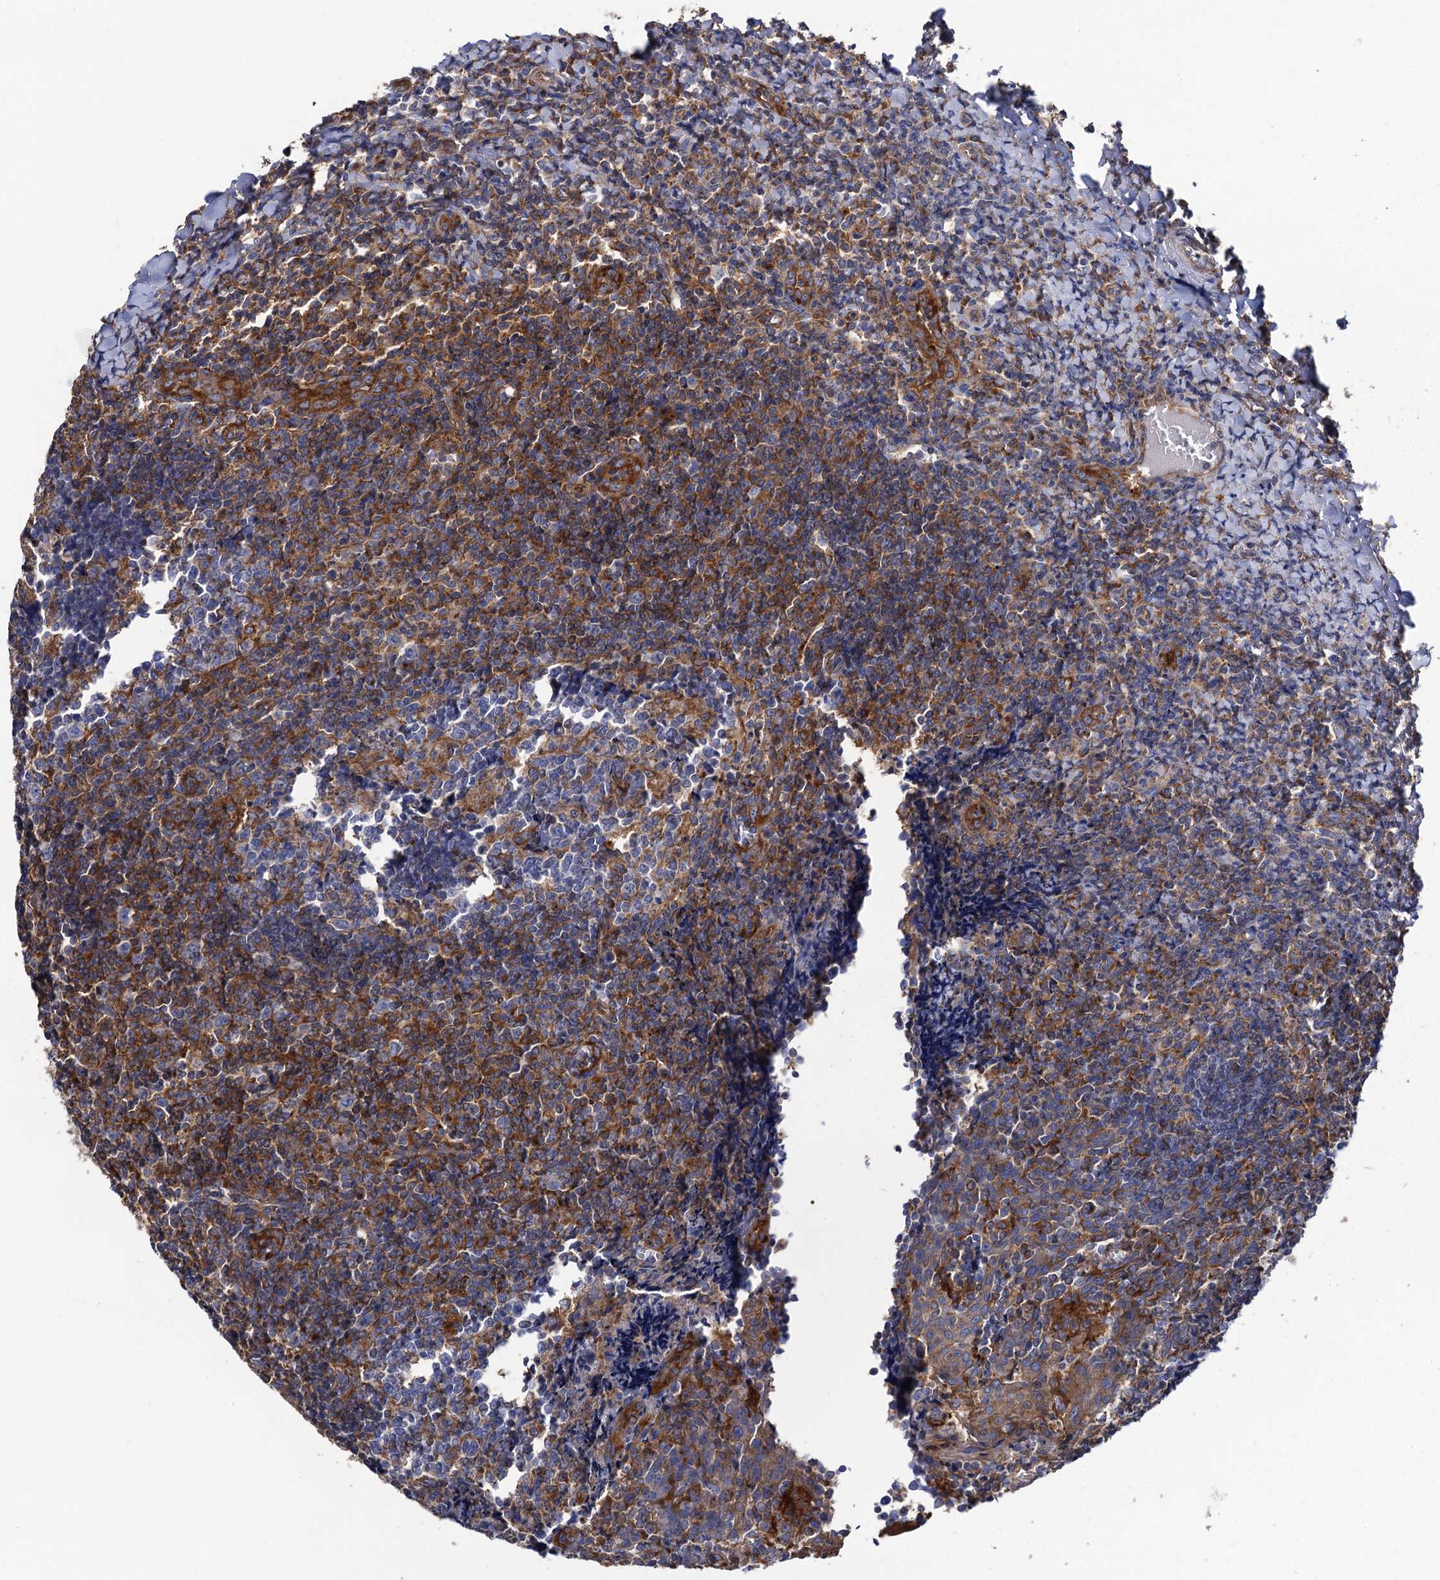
{"staining": {"intensity": "moderate", "quantity": "25%-75%", "location": "cytoplasmic/membranous"}, "tissue": "tonsil", "cell_type": "Germinal center cells", "image_type": "normal", "snomed": [{"axis": "morphology", "description": "Normal tissue, NOS"}, {"axis": "topography", "description": "Tonsil"}], "caption": "Brown immunohistochemical staining in normal tonsil displays moderate cytoplasmic/membranous positivity in about 25%-75% of germinal center cells.", "gene": "DYDC1", "patient": {"sex": "female", "age": 19}}